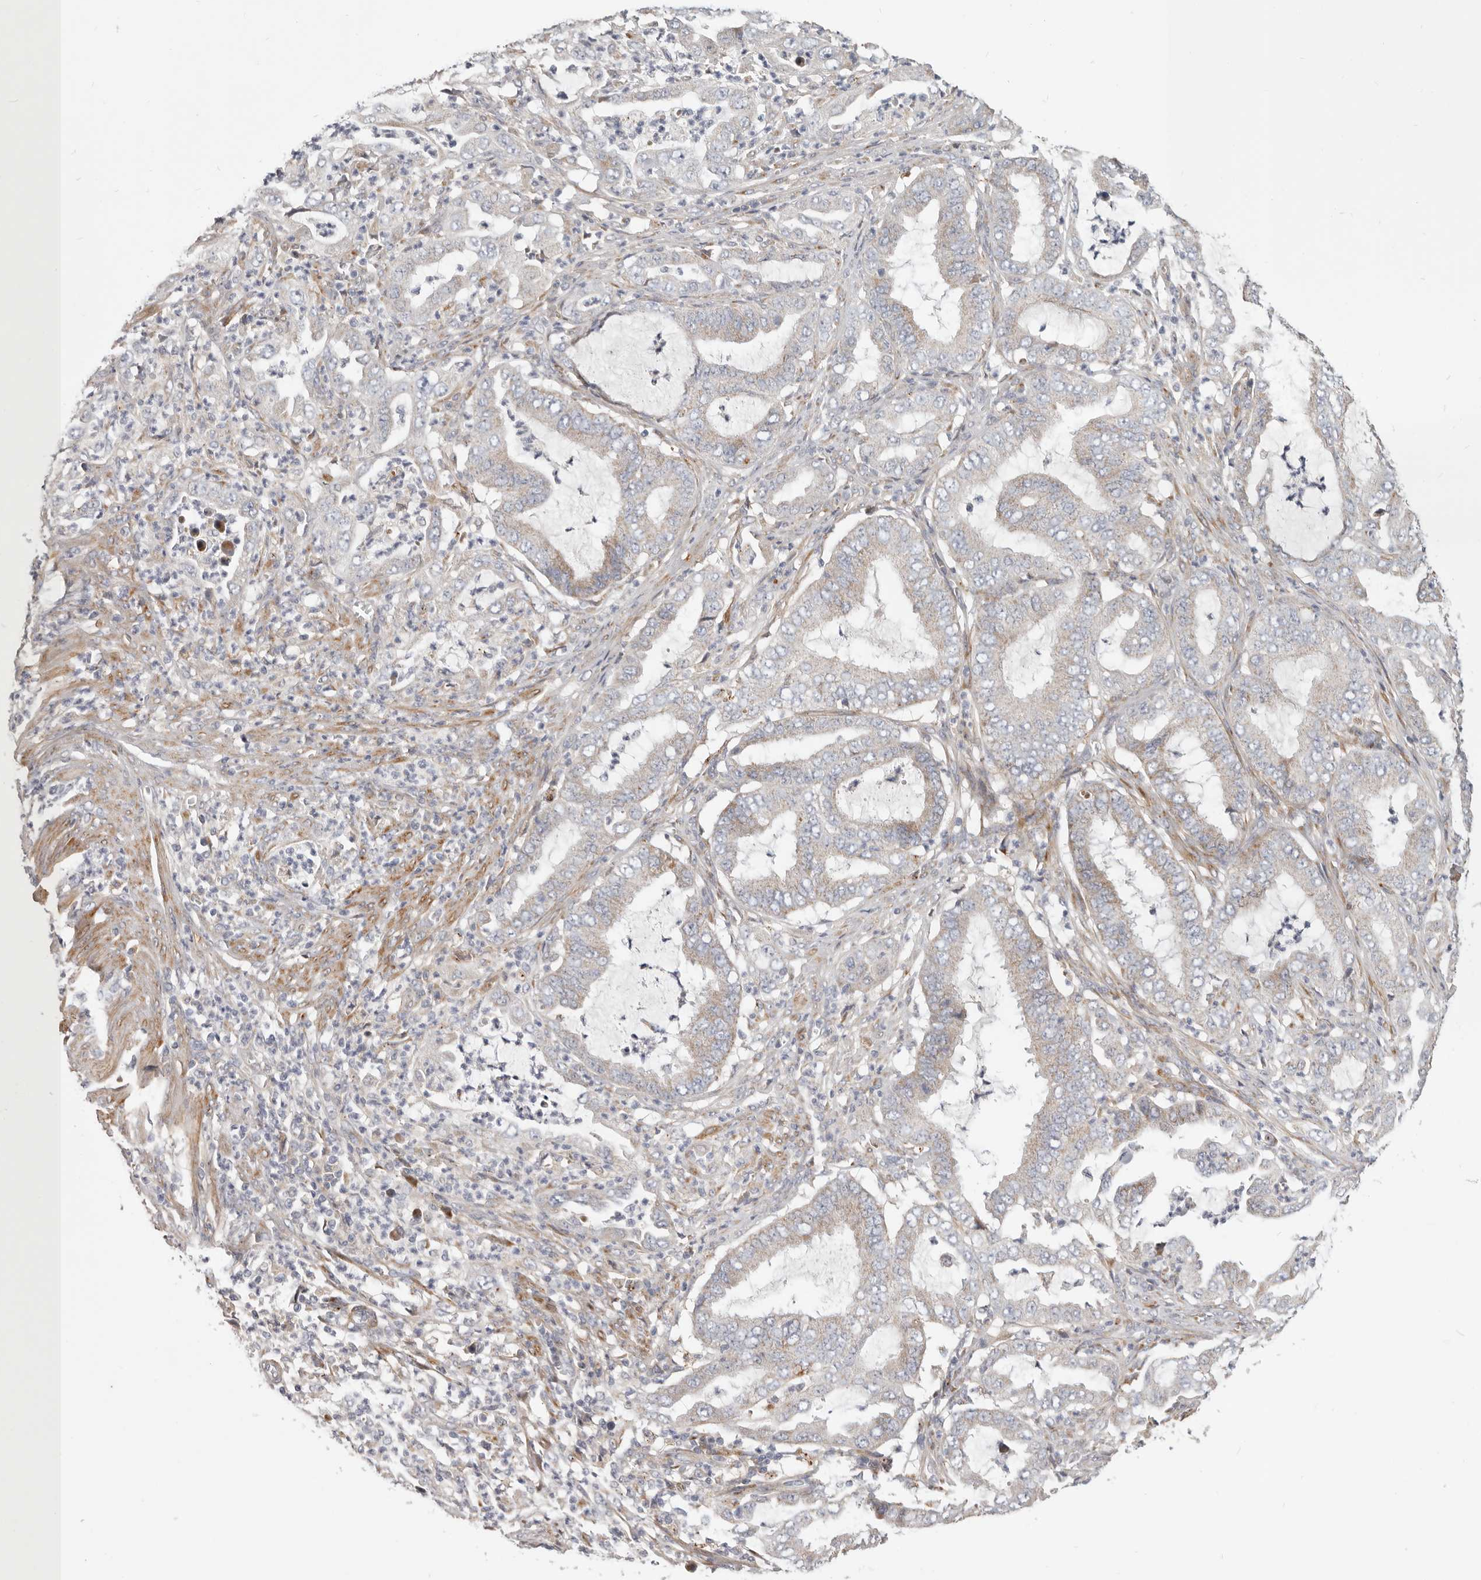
{"staining": {"intensity": "weak", "quantity": "<25%", "location": "cytoplasmic/membranous"}, "tissue": "endometrial cancer", "cell_type": "Tumor cells", "image_type": "cancer", "snomed": [{"axis": "morphology", "description": "Adenocarcinoma, NOS"}, {"axis": "topography", "description": "Endometrium"}], "caption": "There is no significant staining in tumor cells of endometrial cancer (adenocarcinoma).", "gene": "MRPS10", "patient": {"sex": "female", "age": 51}}